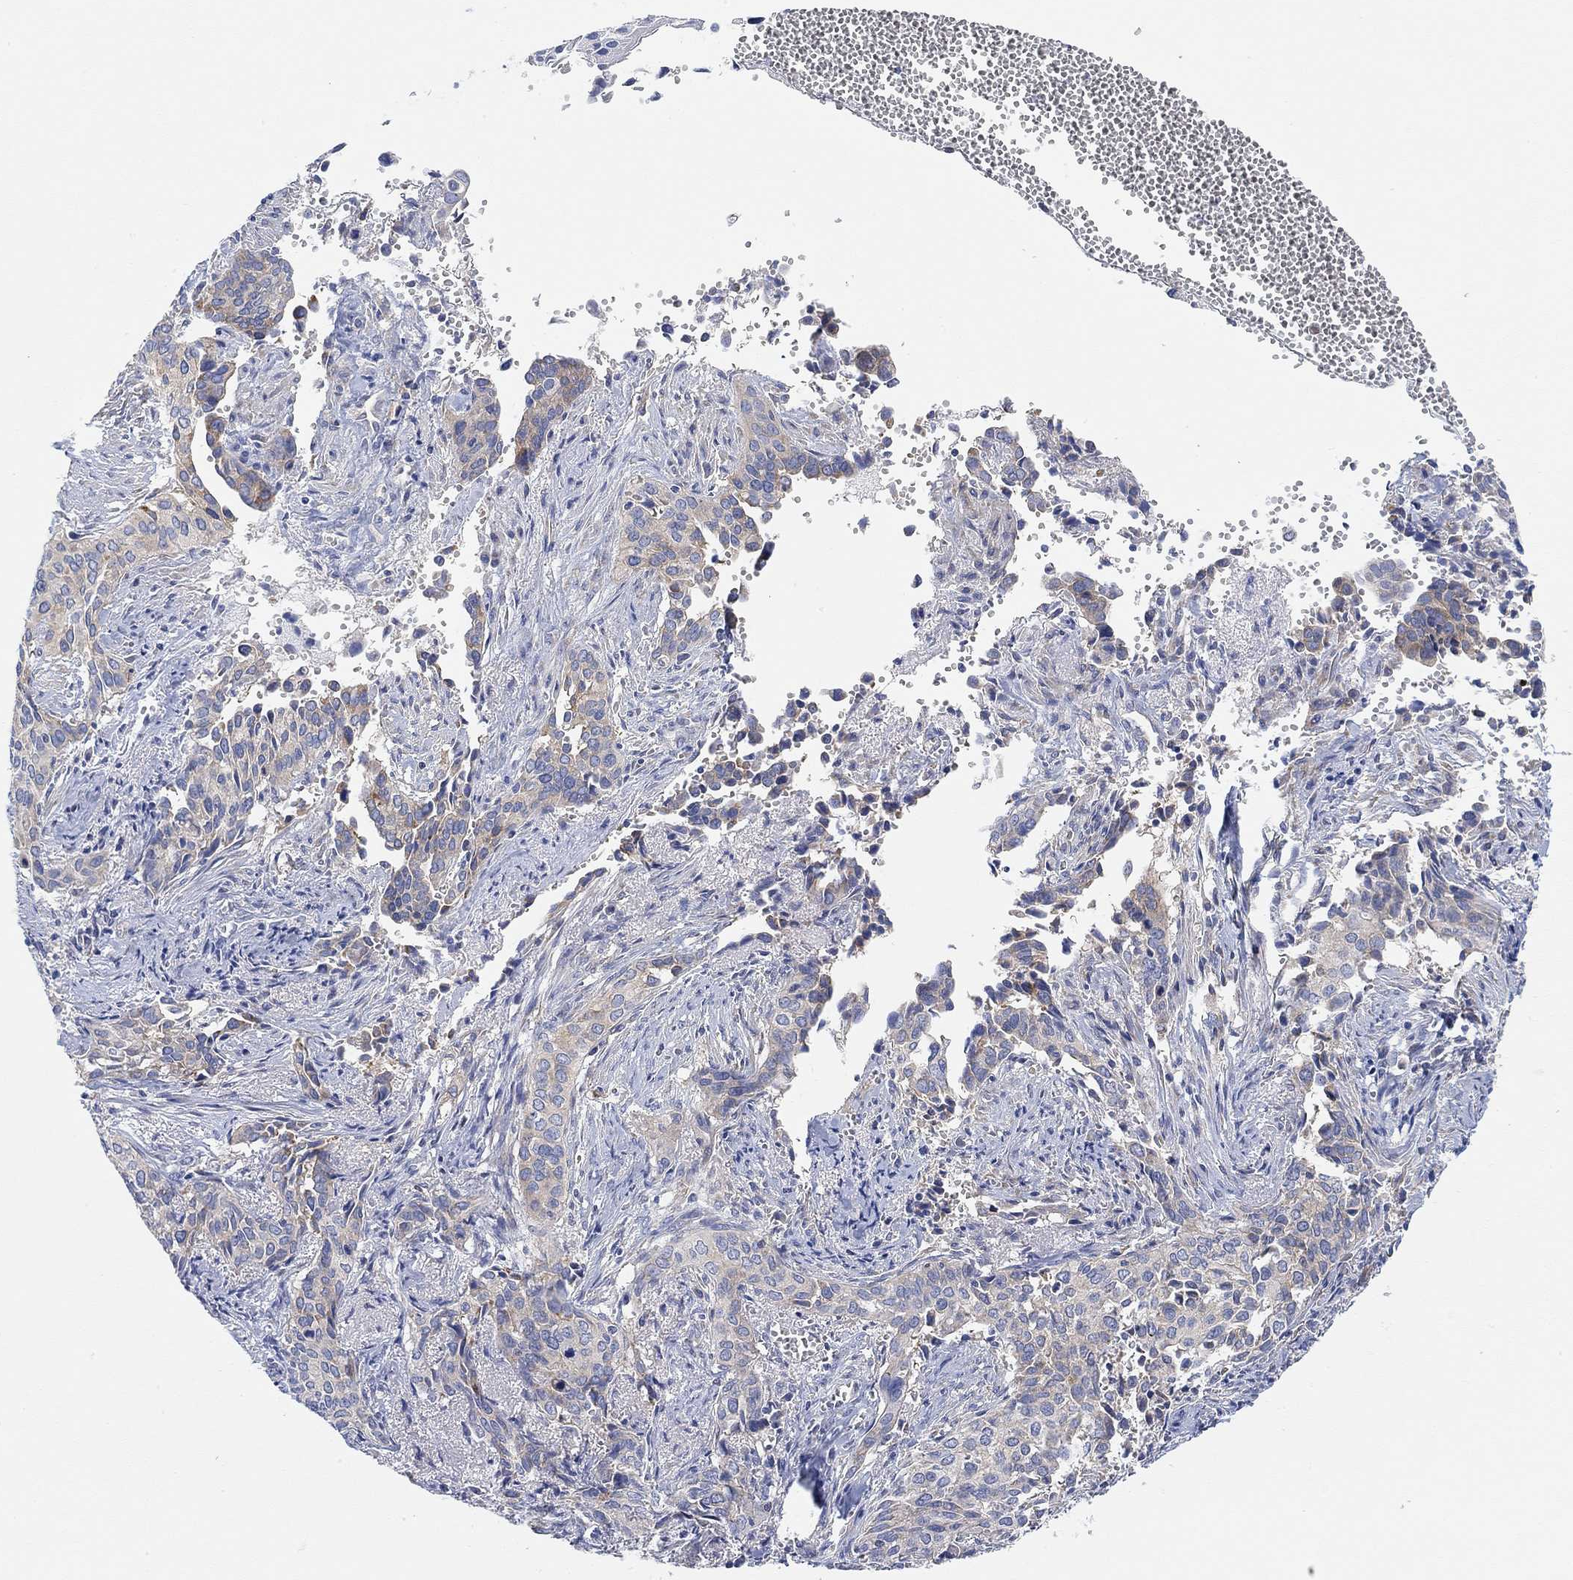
{"staining": {"intensity": "weak", "quantity": "<25%", "location": "cytoplasmic/membranous"}, "tissue": "cervical cancer", "cell_type": "Tumor cells", "image_type": "cancer", "snomed": [{"axis": "morphology", "description": "Squamous cell carcinoma, NOS"}, {"axis": "topography", "description": "Cervix"}], "caption": "IHC histopathology image of human cervical cancer (squamous cell carcinoma) stained for a protein (brown), which displays no positivity in tumor cells.", "gene": "RGS1", "patient": {"sex": "female", "age": 29}}